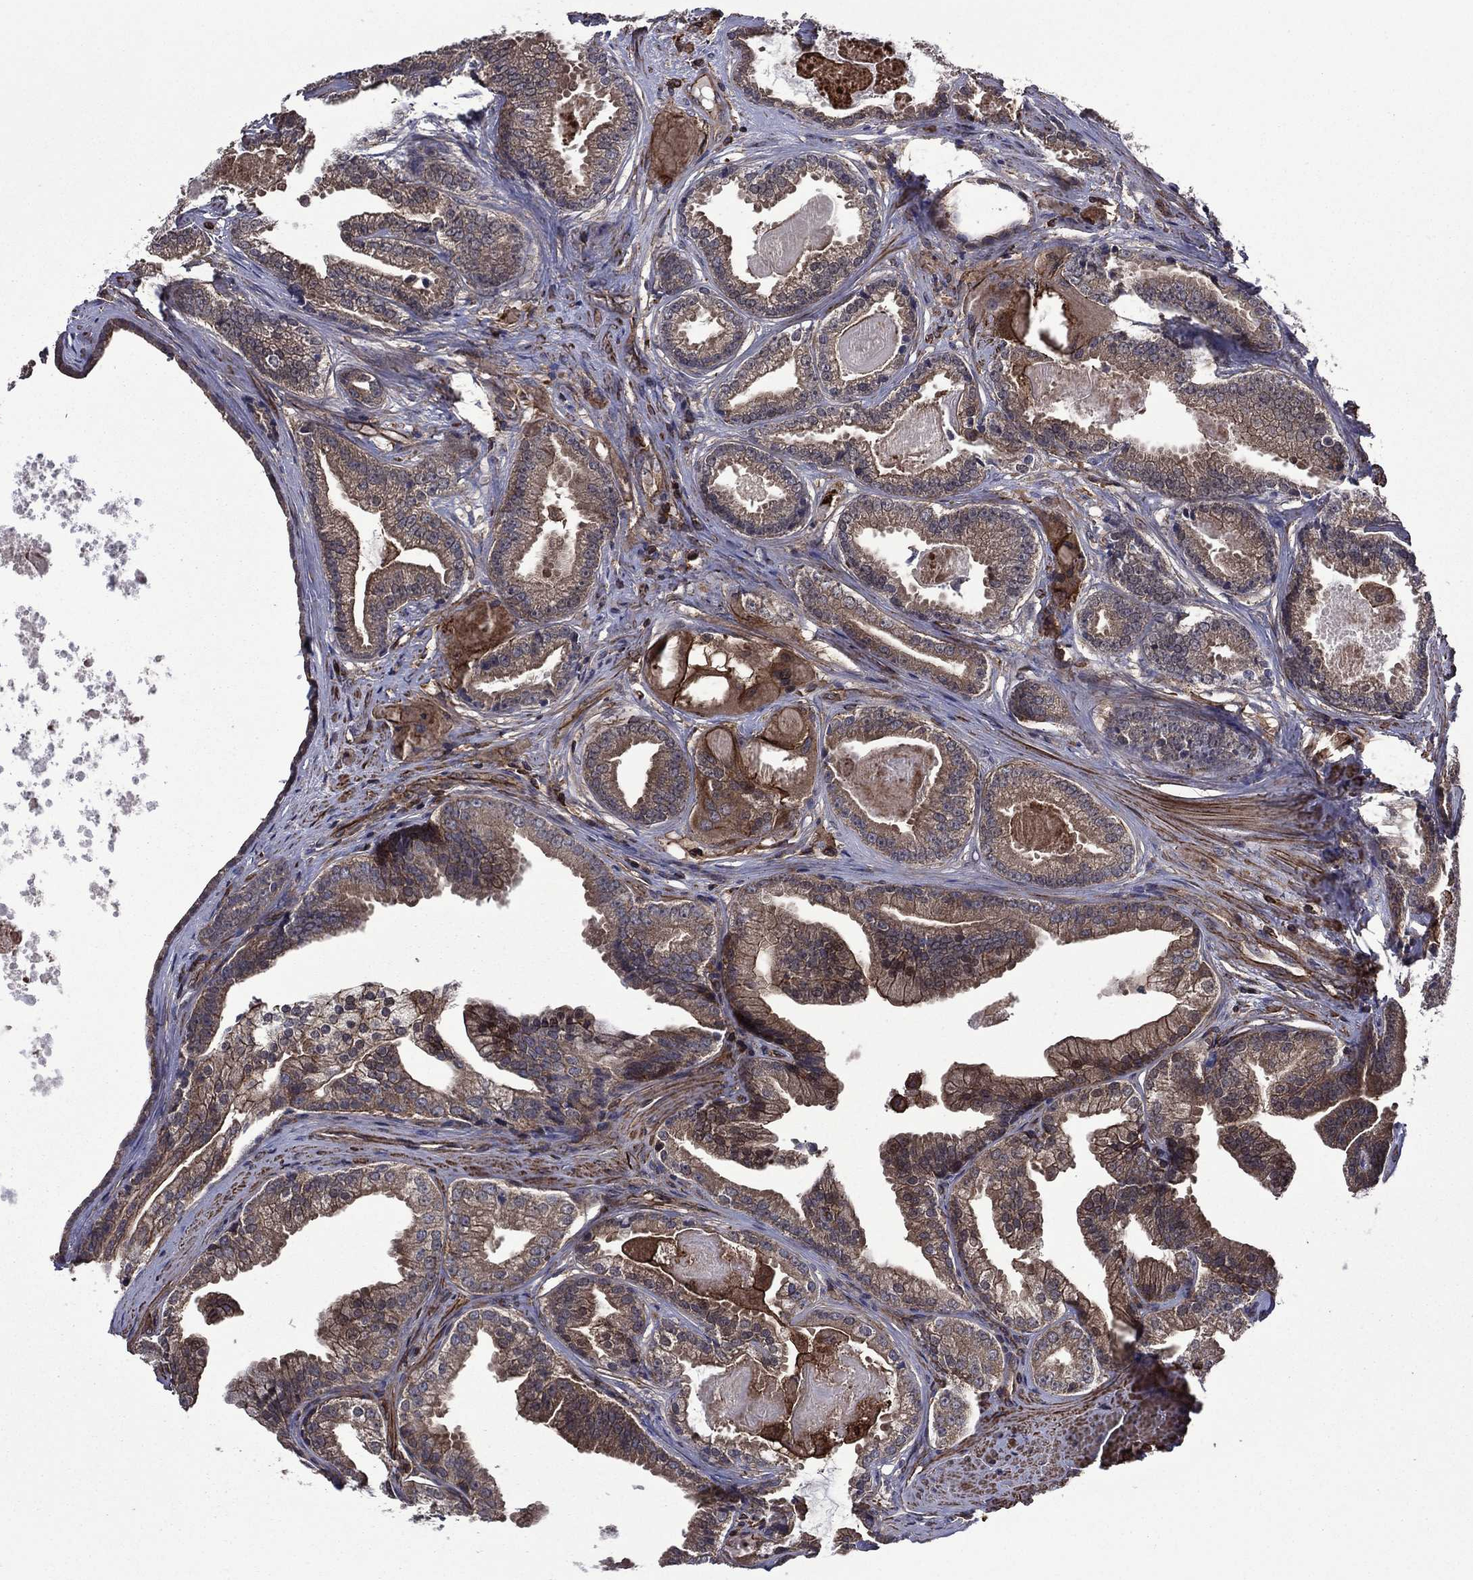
{"staining": {"intensity": "moderate", "quantity": "25%-75%", "location": "cytoplasmic/membranous"}, "tissue": "prostate cancer", "cell_type": "Tumor cells", "image_type": "cancer", "snomed": [{"axis": "morphology", "description": "Adenocarcinoma, NOS"}, {"axis": "morphology", "description": "Adenocarcinoma, High grade"}, {"axis": "topography", "description": "Prostate"}], "caption": "Adenocarcinoma (prostate) stained for a protein (brown) demonstrates moderate cytoplasmic/membranous positive staining in approximately 25%-75% of tumor cells.", "gene": "PLPP3", "patient": {"sex": "male", "age": 64}}